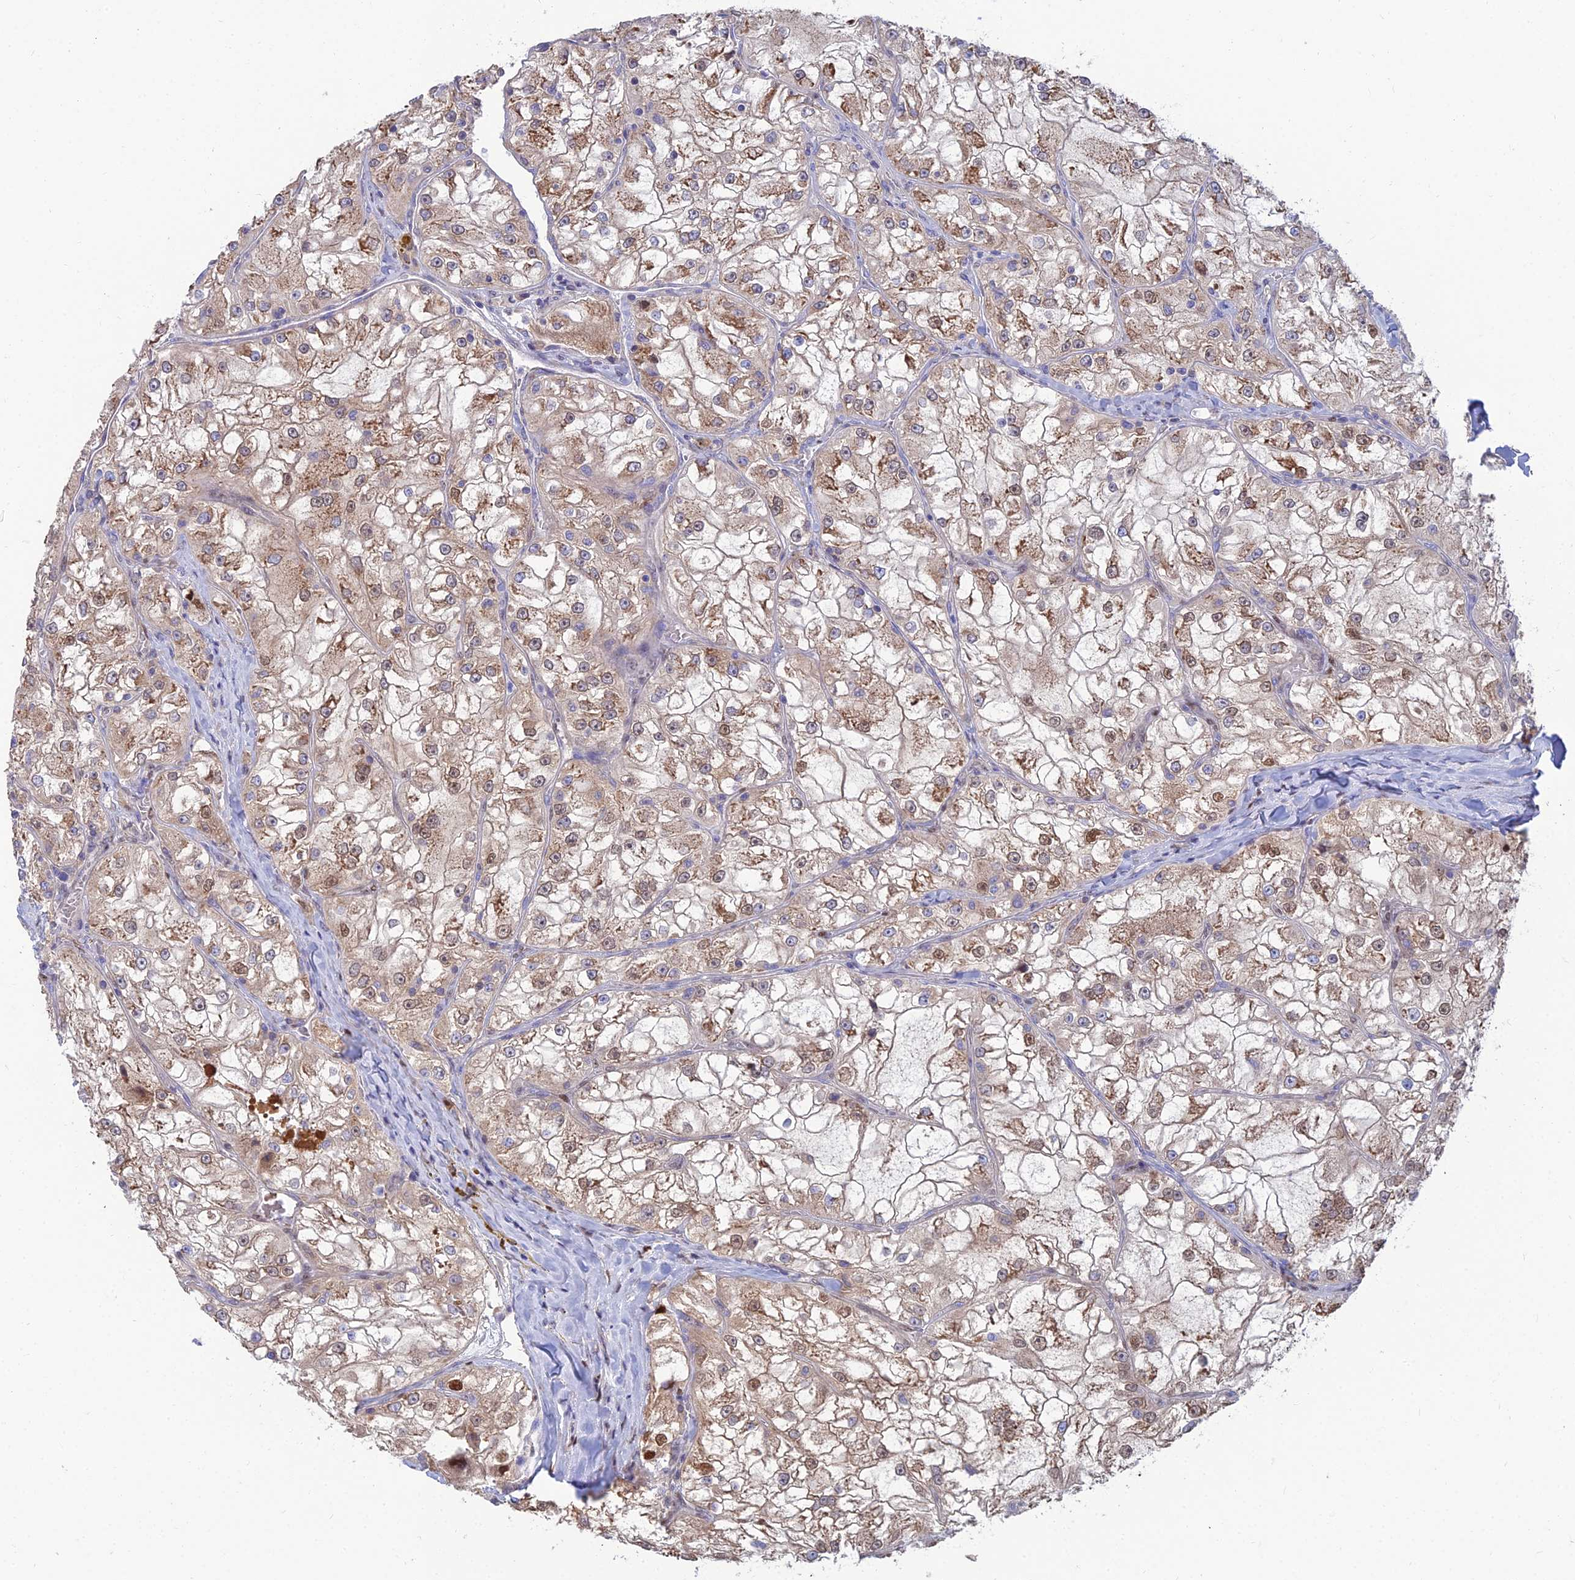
{"staining": {"intensity": "moderate", "quantity": "25%-75%", "location": "cytoplasmic/membranous,nuclear"}, "tissue": "renal cancer", "cell_type": "Tumor cells", "image_type": "cancer", "snomed": [{"axis": "morphology", "description": "Adenocarcinoma, NOS"}, {"axis": "topography", "description": "Kidney"}], "caption": "Immunohistochemical staining of renal cancer exhibits medium levels of moderate cytoplasmic/membranous and nuclear protein positivity in about 25%-75% of tumor cells.", "gene": "DNPEP", "patient": {"sex": "female", "age": 72}}